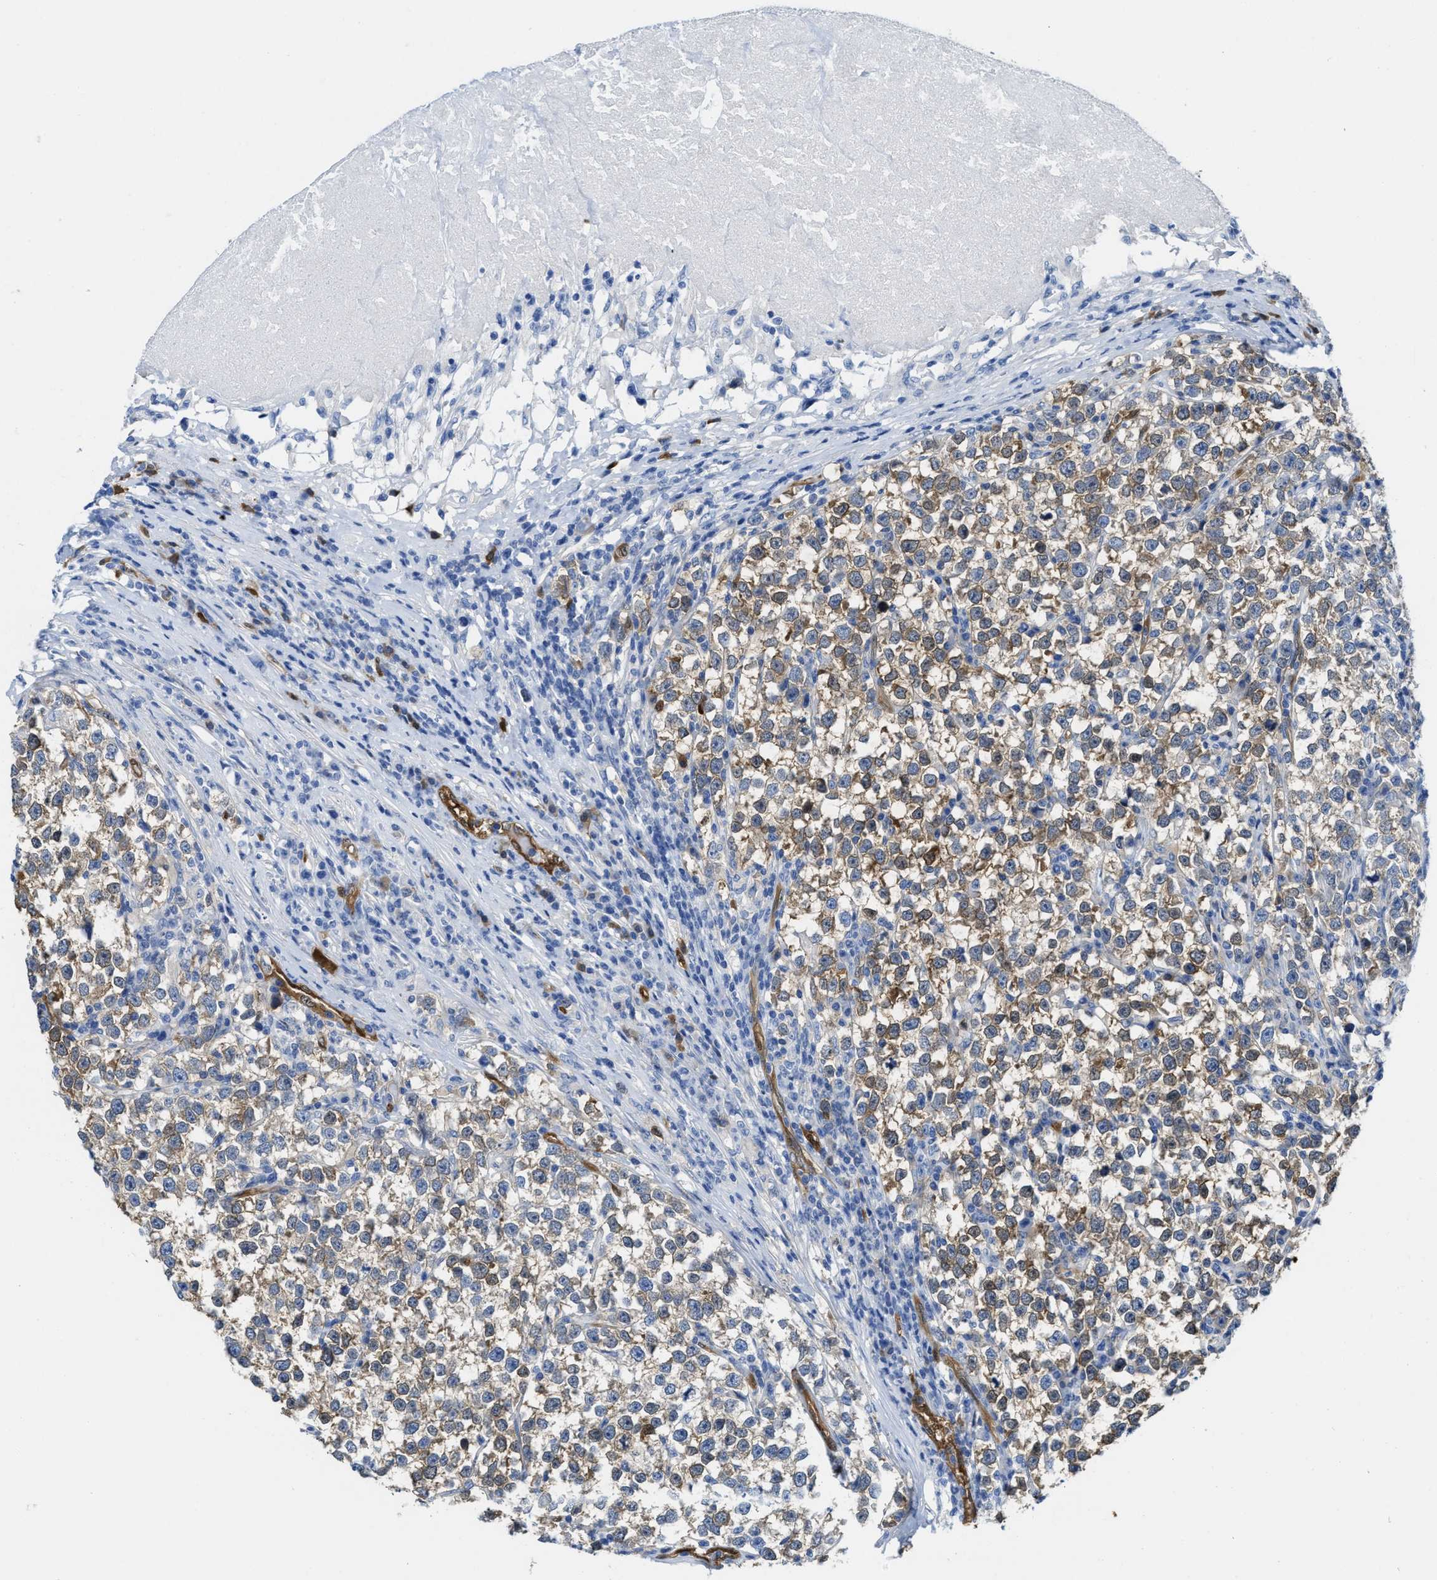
{"staining": {"intensity": "weak", "quantity": ">75%", "location": "cytoplasmic/membranous"}, "tissue": "testis cancer", "cell_type": "Tumor cells", "image_type": "cancer", "snomed": [{"axis": "morphology", "description": "Normal tissue, NOS"}, {"axis": "morphology", "description": "Seminoma, NOS"}, {"axis": "topography", "description": "Testis"}], "caption": "Immunohistochemical staining of human testis seminoma displays low levels of weak cytoplasmic/membranous protein positivity in about >75% of tumor cells.", "gene": "ASS1", "patient": {"sex": "male", "age": 43}}